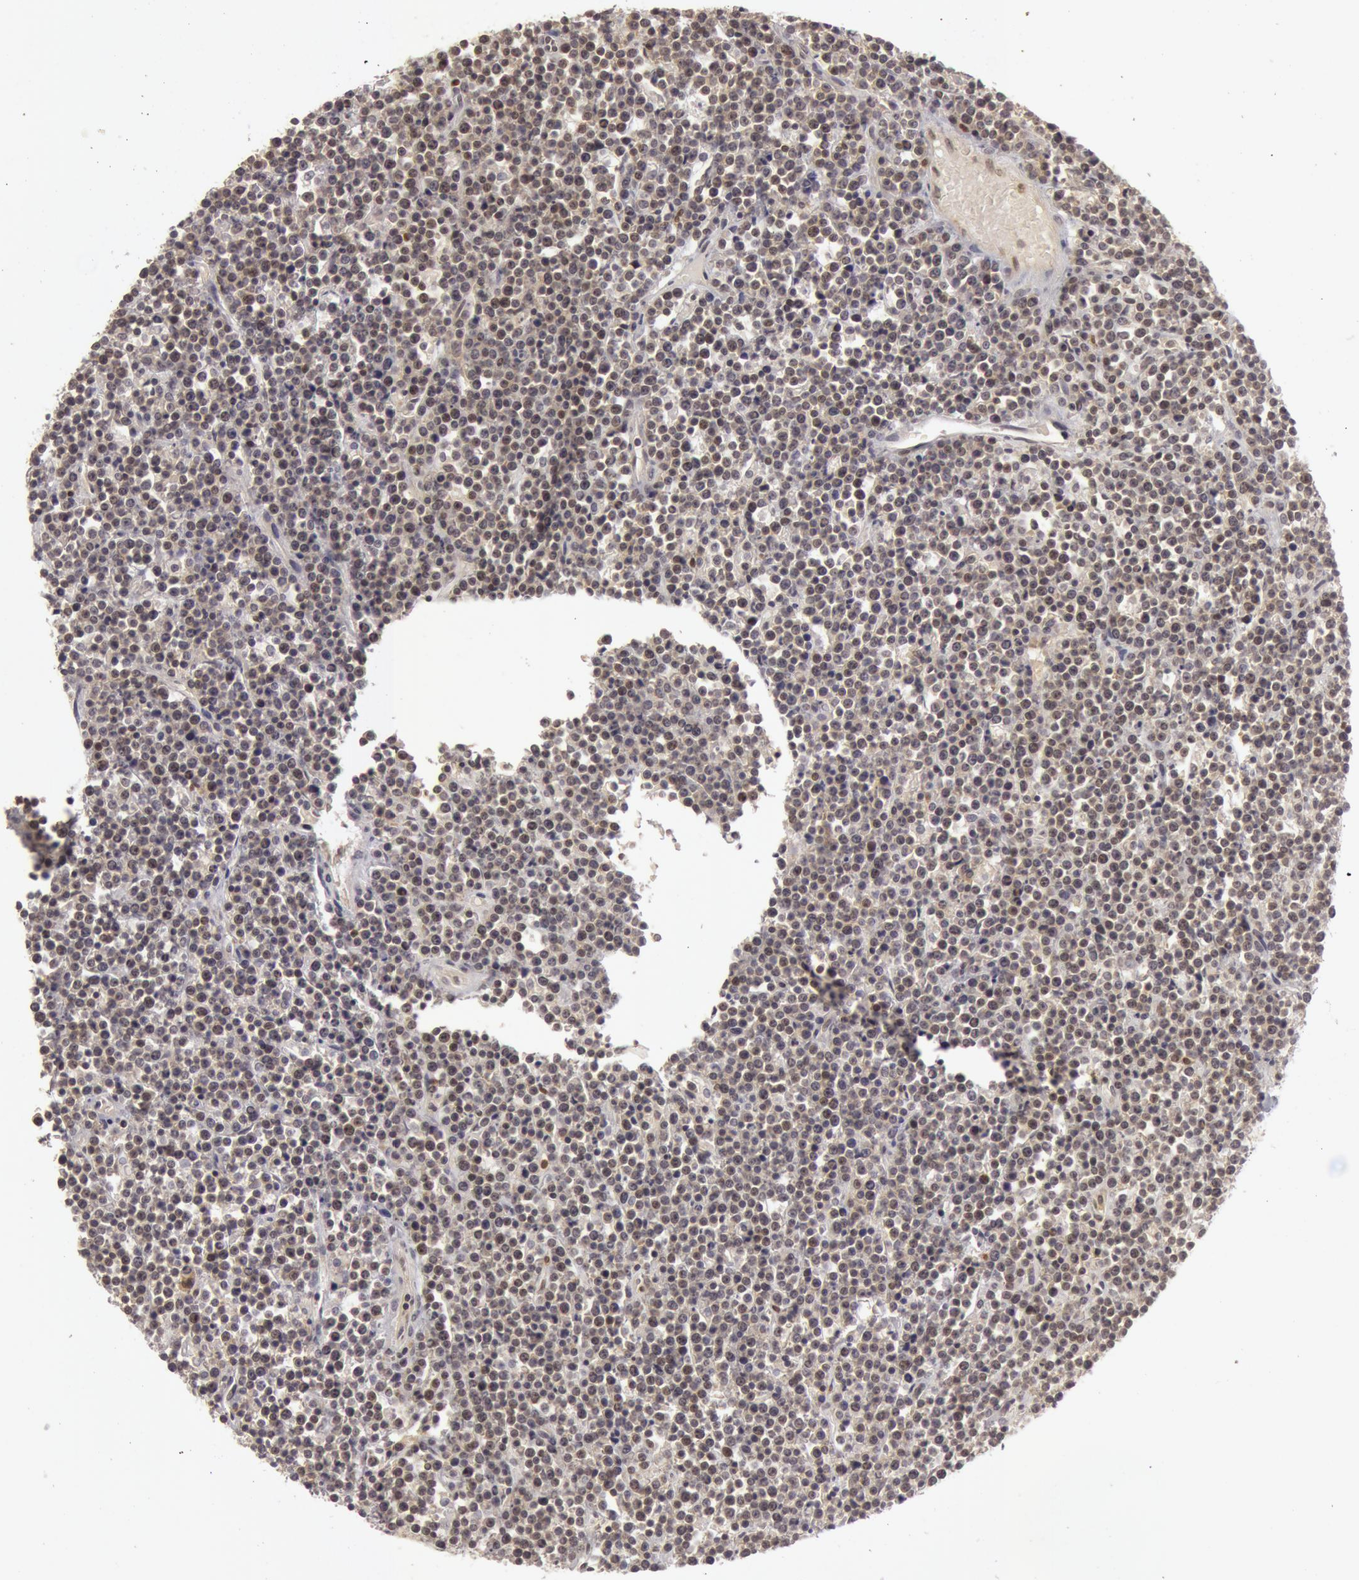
{"staining": {"intensity": "negative", "quantity": "none", "location": "none"}, "tissue": "lymphoma", "cell_type": "Tumor cells", "image_type": "cancer", "snomed": [{"axis": "morphology", "description": "Malignant lymphoma, non-Hodgkin's type, High grade"}, {"axis": "topography", "description": "Ovary"}], "caption": "Protein analysis of high-grade malignant lymphoma, non-Hodgkin's type demonstrates no significant expression in tumor cells. The staining is performed using DAB brown chromogen with nuclei counter-stained in using hematoxylin.", "gene": "OASL", "patient": {"sex": "female", "age": 56}}